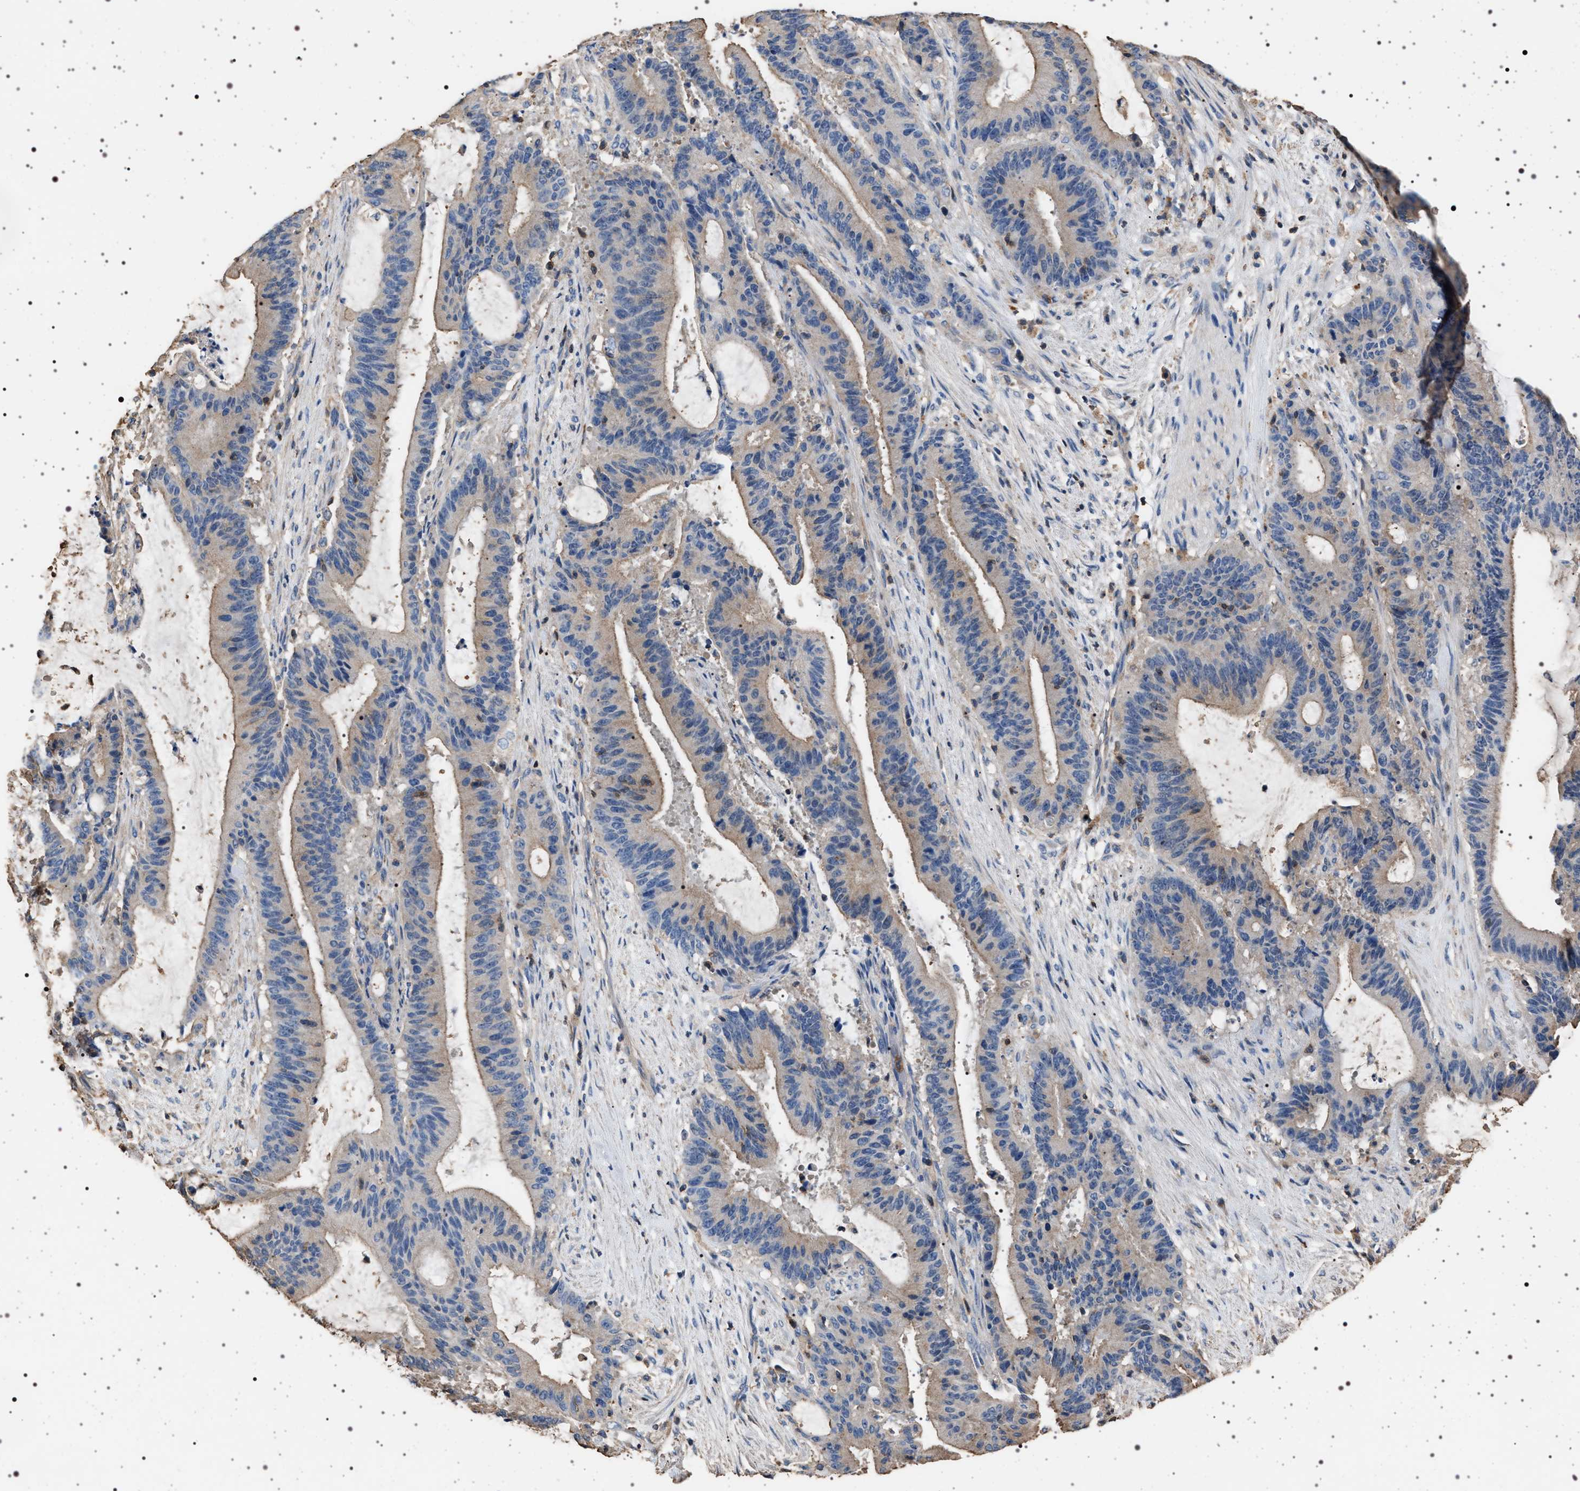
{"staining": {"intensity": "weak", "quantity": ">75%", "location": "cytoplasmic/membranous"}, "tissue": "liver cancer", "cell_type": "Tumor cells", "image_type": "cancer", "snomed": [{"axis": "morphology", "description": "Normal tissue, NOS"}, {"axis": "morphology", "description": "Cholangiocarcinoma"}, {"axis": "topography", "description": "Liver"}, {"axis": "topography", "description": "Peripheral nerve tissue"}], "caption": "There is low levels of weak cytoplasmic/membranous expression in tumor cells of liver cancer (cholangiocarcinoma), as demonstrated by immunohistochemical staining (brown color).", "gene": "SMAP2", "patient": {"sex": "female", "age": 73}}